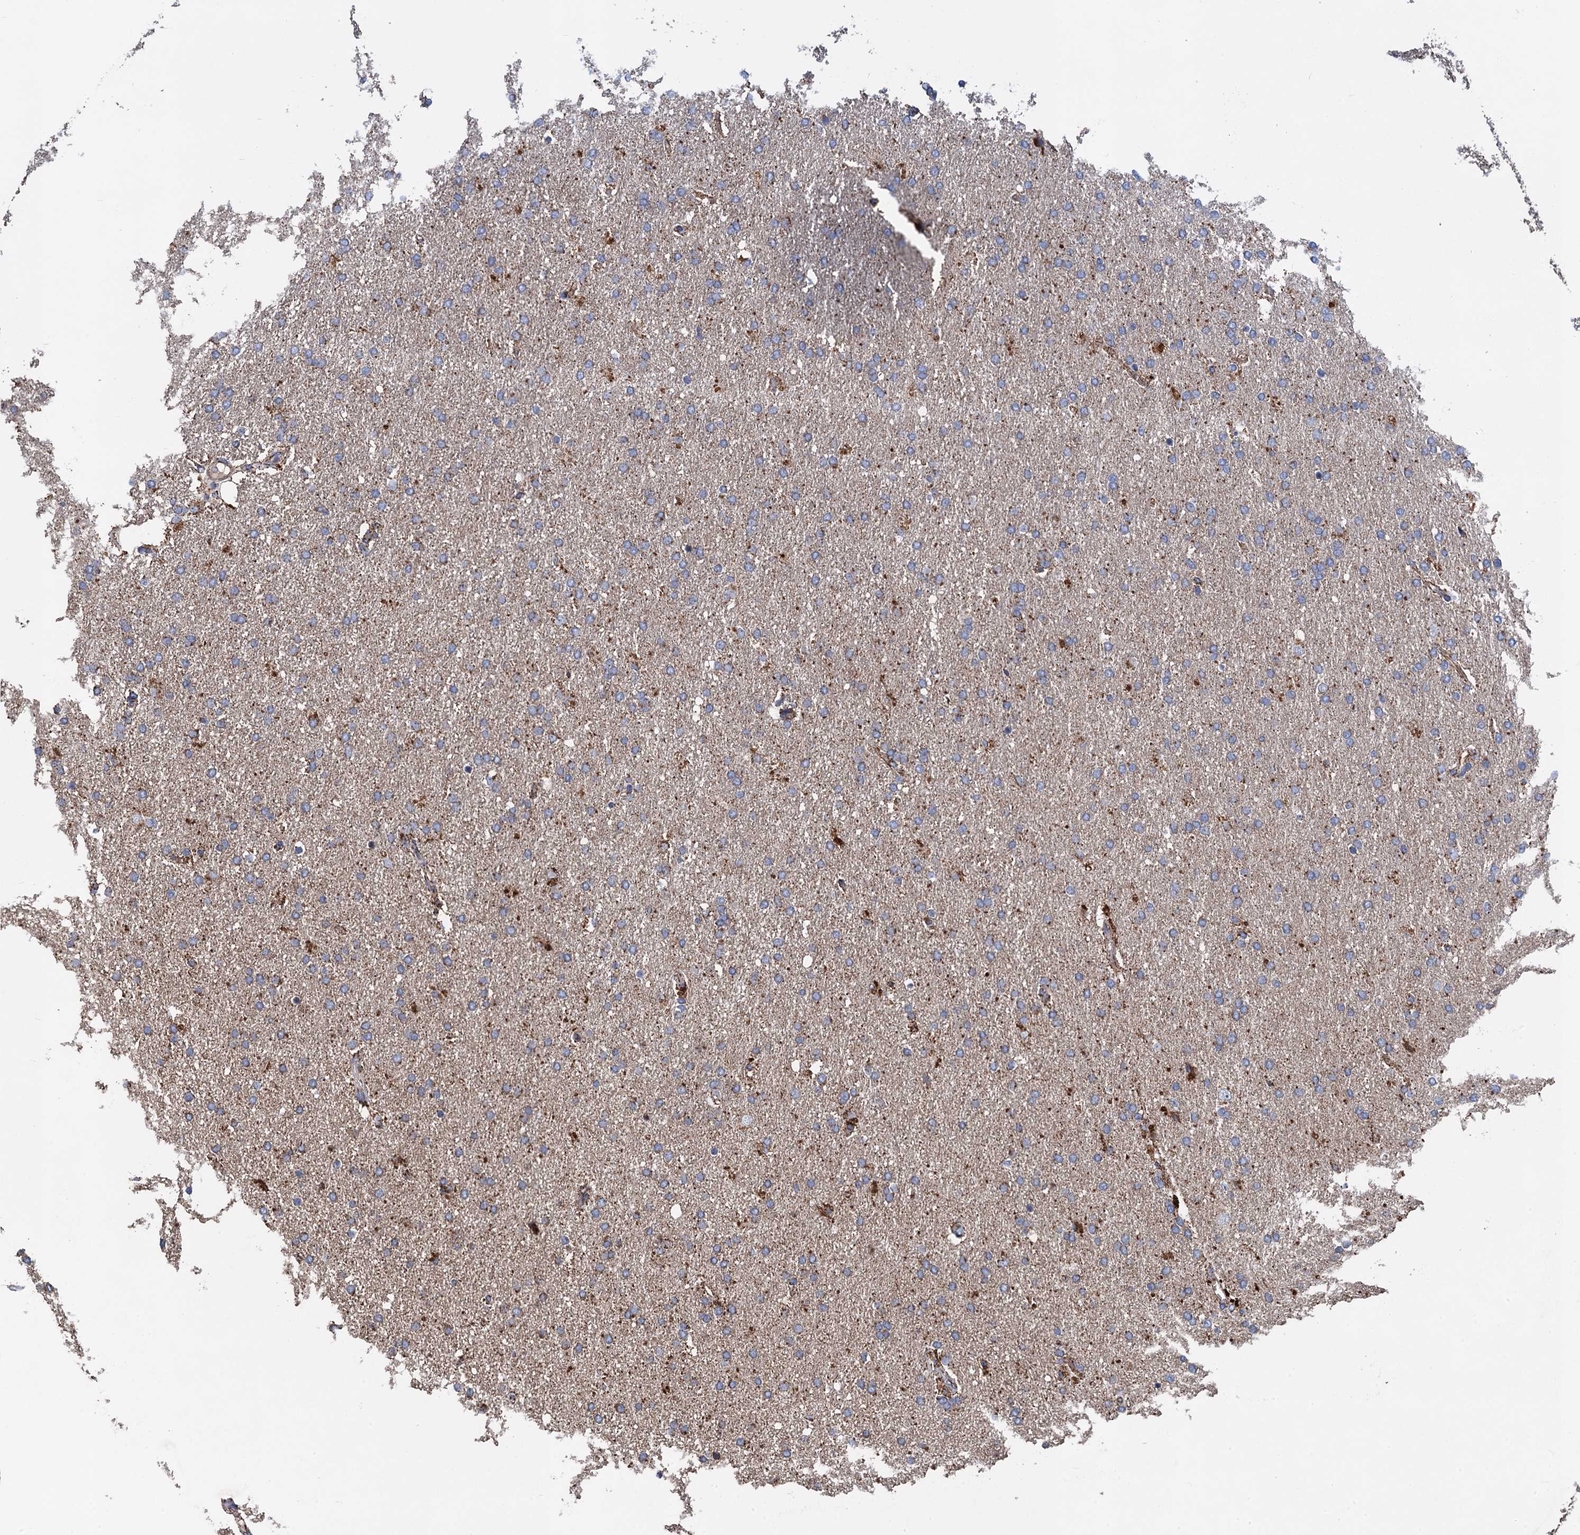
{"staining": {"intensity": "weak", "quantity": "25%-75%", "location": "cytoplasmic/membranous"}, "tissue": "glioma", "cell_type": "Tumor cells", "image_type": "cancer", "snomed": [{"axis": "morphology", "description": "Glioma, malignant, High grade"}, {"axis": "topography", "description": "Brain"}], "caption": "IHC staining of glioma, which exhibits low levels of weak cytoplasmic/membranous expression in approximately 25%-75% of tumor cells indicating weak cytoplasmic/membranous protein staining. The staining was performed using DAB (3,3'-diaminobenzidine) (brown) for protein detection and nuclei were counterstained in hematoxylin (blue).", "gene": "DGLUCY", "patient": {"sex": "male", "age": 72}}